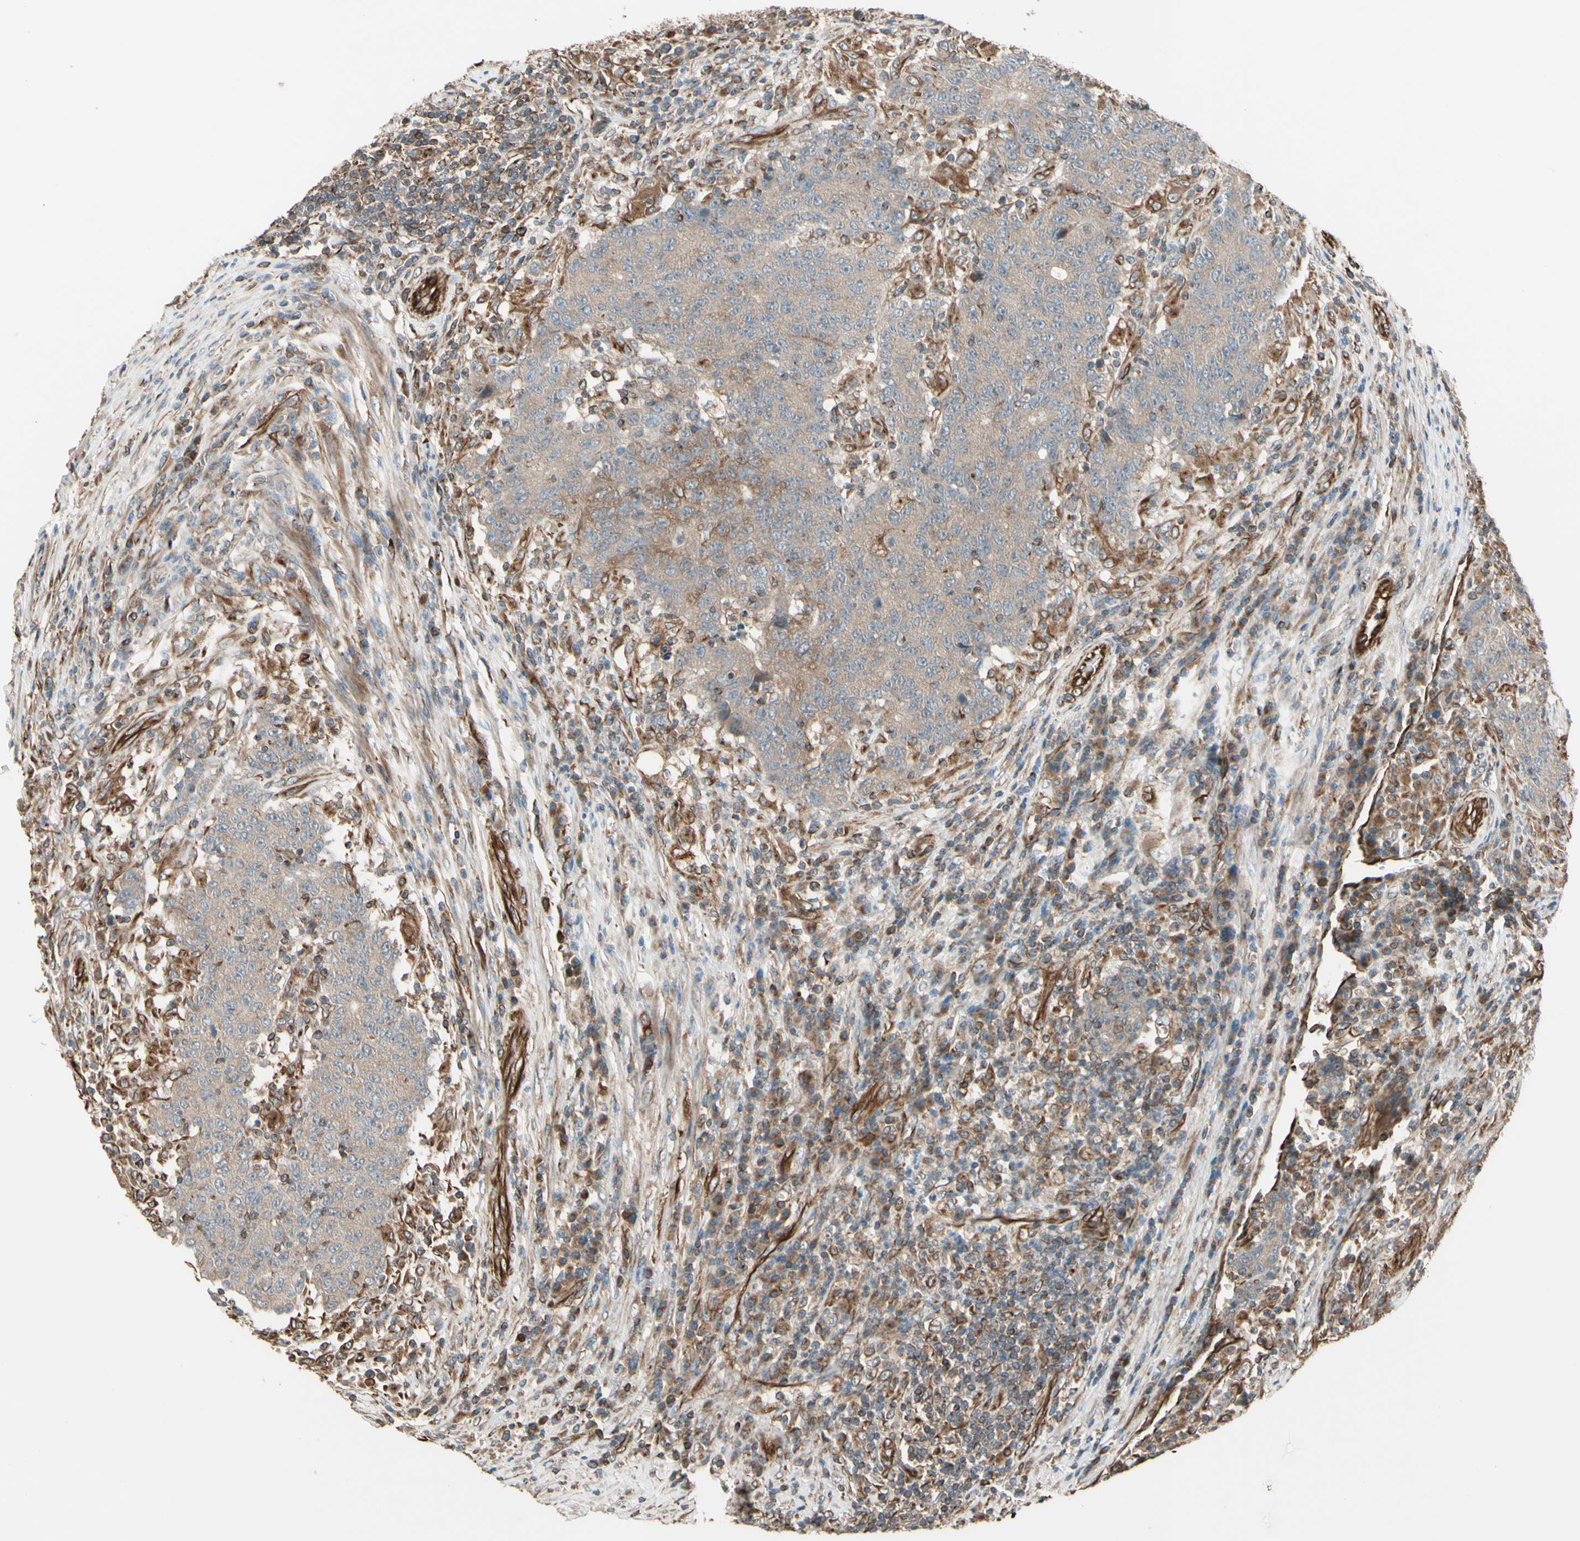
{"staining": {"intensity": "weak", "quantity": "25%-75%", "location": "cytoplasmic/membranous"}, "tissue": "colorectal cancer", "cell_type": "Tumor cells", "image_type": "cancer", "snomed": [{"axis": "morphology", "description": "Normal tissue, NOS"}, {"axis": "morphology", "description": "Adenocarcinoma, NOS"}, {"axis": "topography", "description": "Colon"}], "caption": "Colorectal cancer stained with a brown dye reveals weak cytoplasmic/membranous positive staining in approximately 25%-75% of tumor cells.", "gene": "TRAF2", "patient": {"sex": "female", "age": 75}}